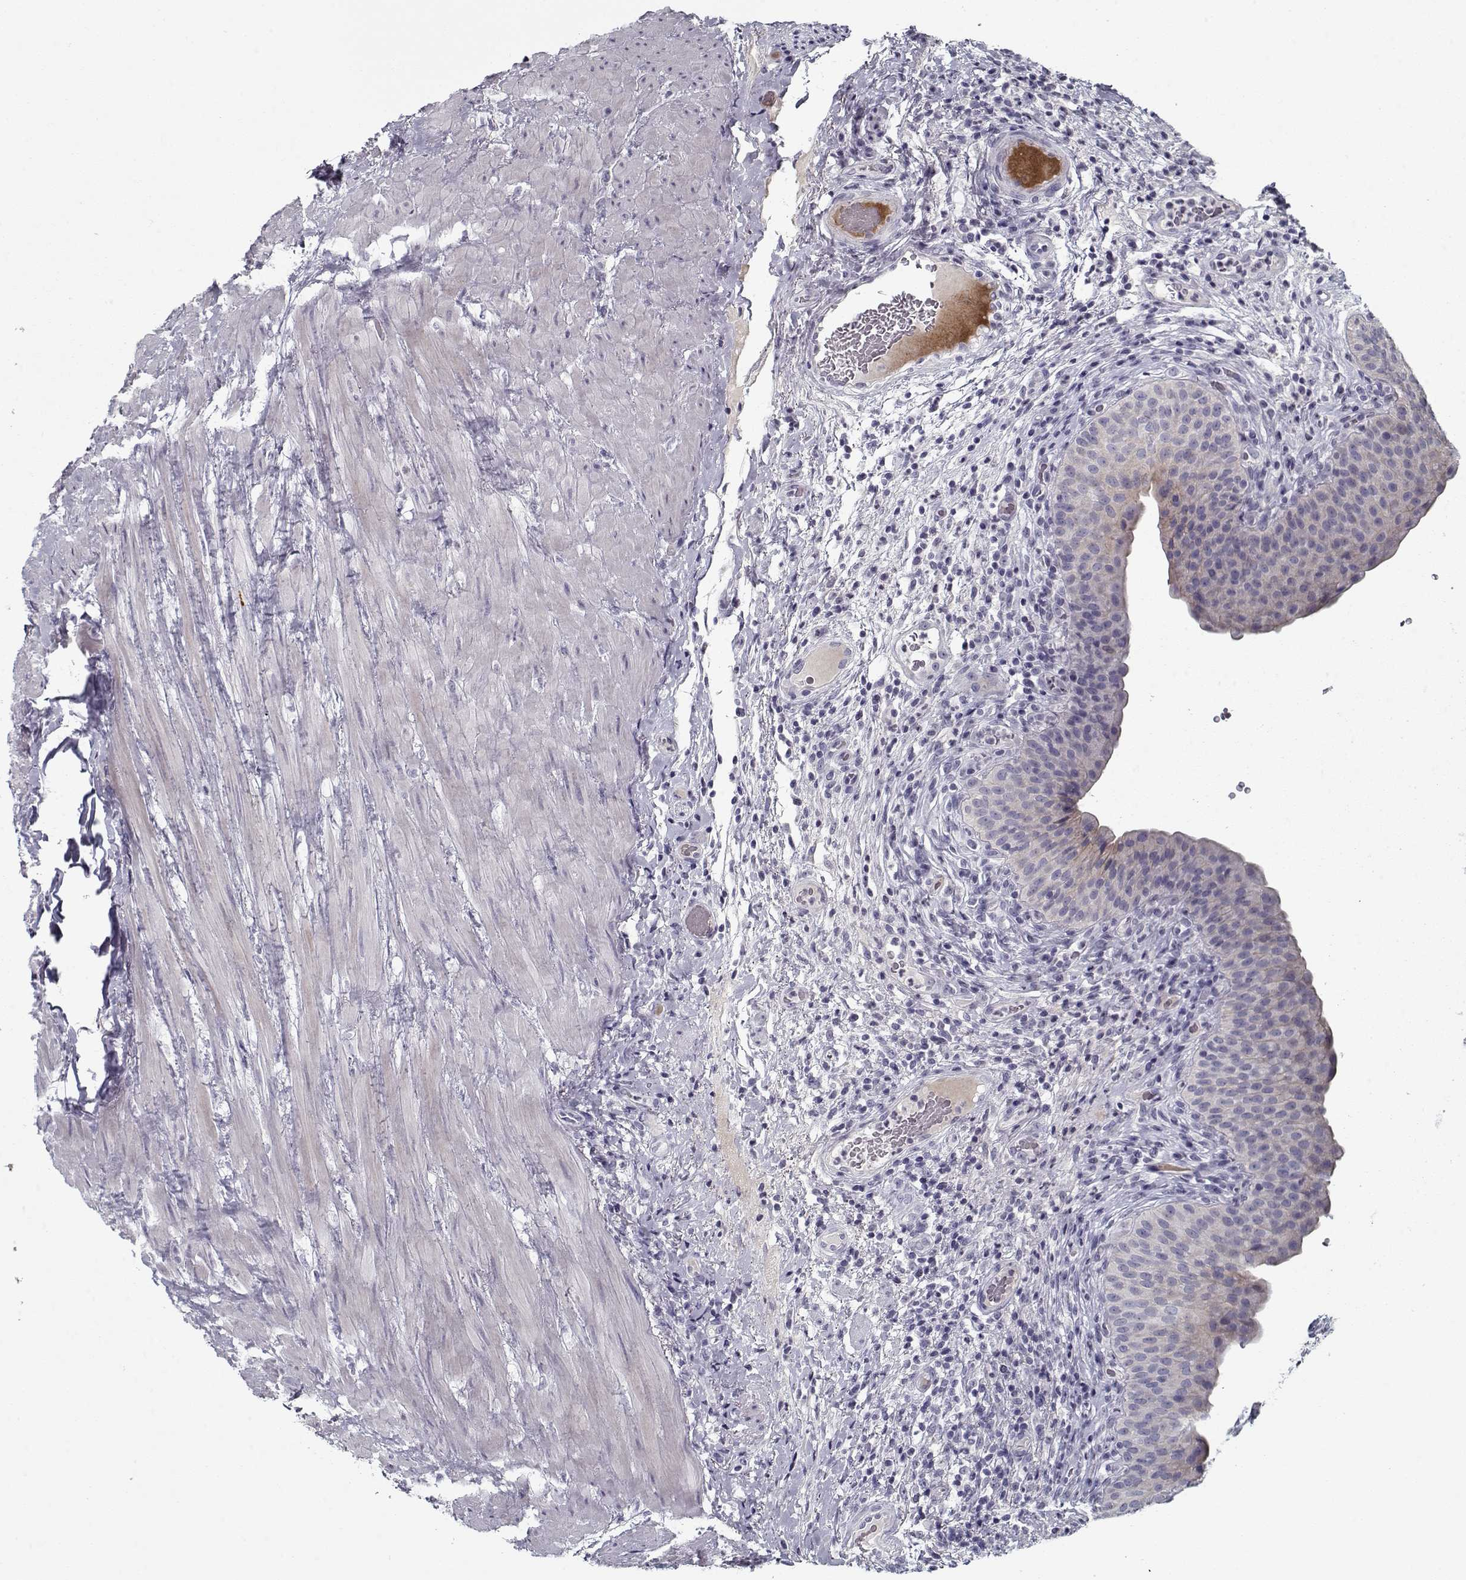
{"staining": {"intensity": "weak", "quantity": "<25%", "location": "cytoplasmic/membranous"}, "tissue": "urinary bladder", "cell_type": "Urothelial cells", "image_type": "normal", "snomed": [{"axis": "morphology", "description": "Normal tissue, NOS"}, {"axis": "topography", "description": "Urinary bladder"}], "caption": "Urinary bladder was stained to show a protein in brown. There is no significant expression in urothelial cells.", "gene": "DDX25", "patient": {"sex": "male", "age": 66}}